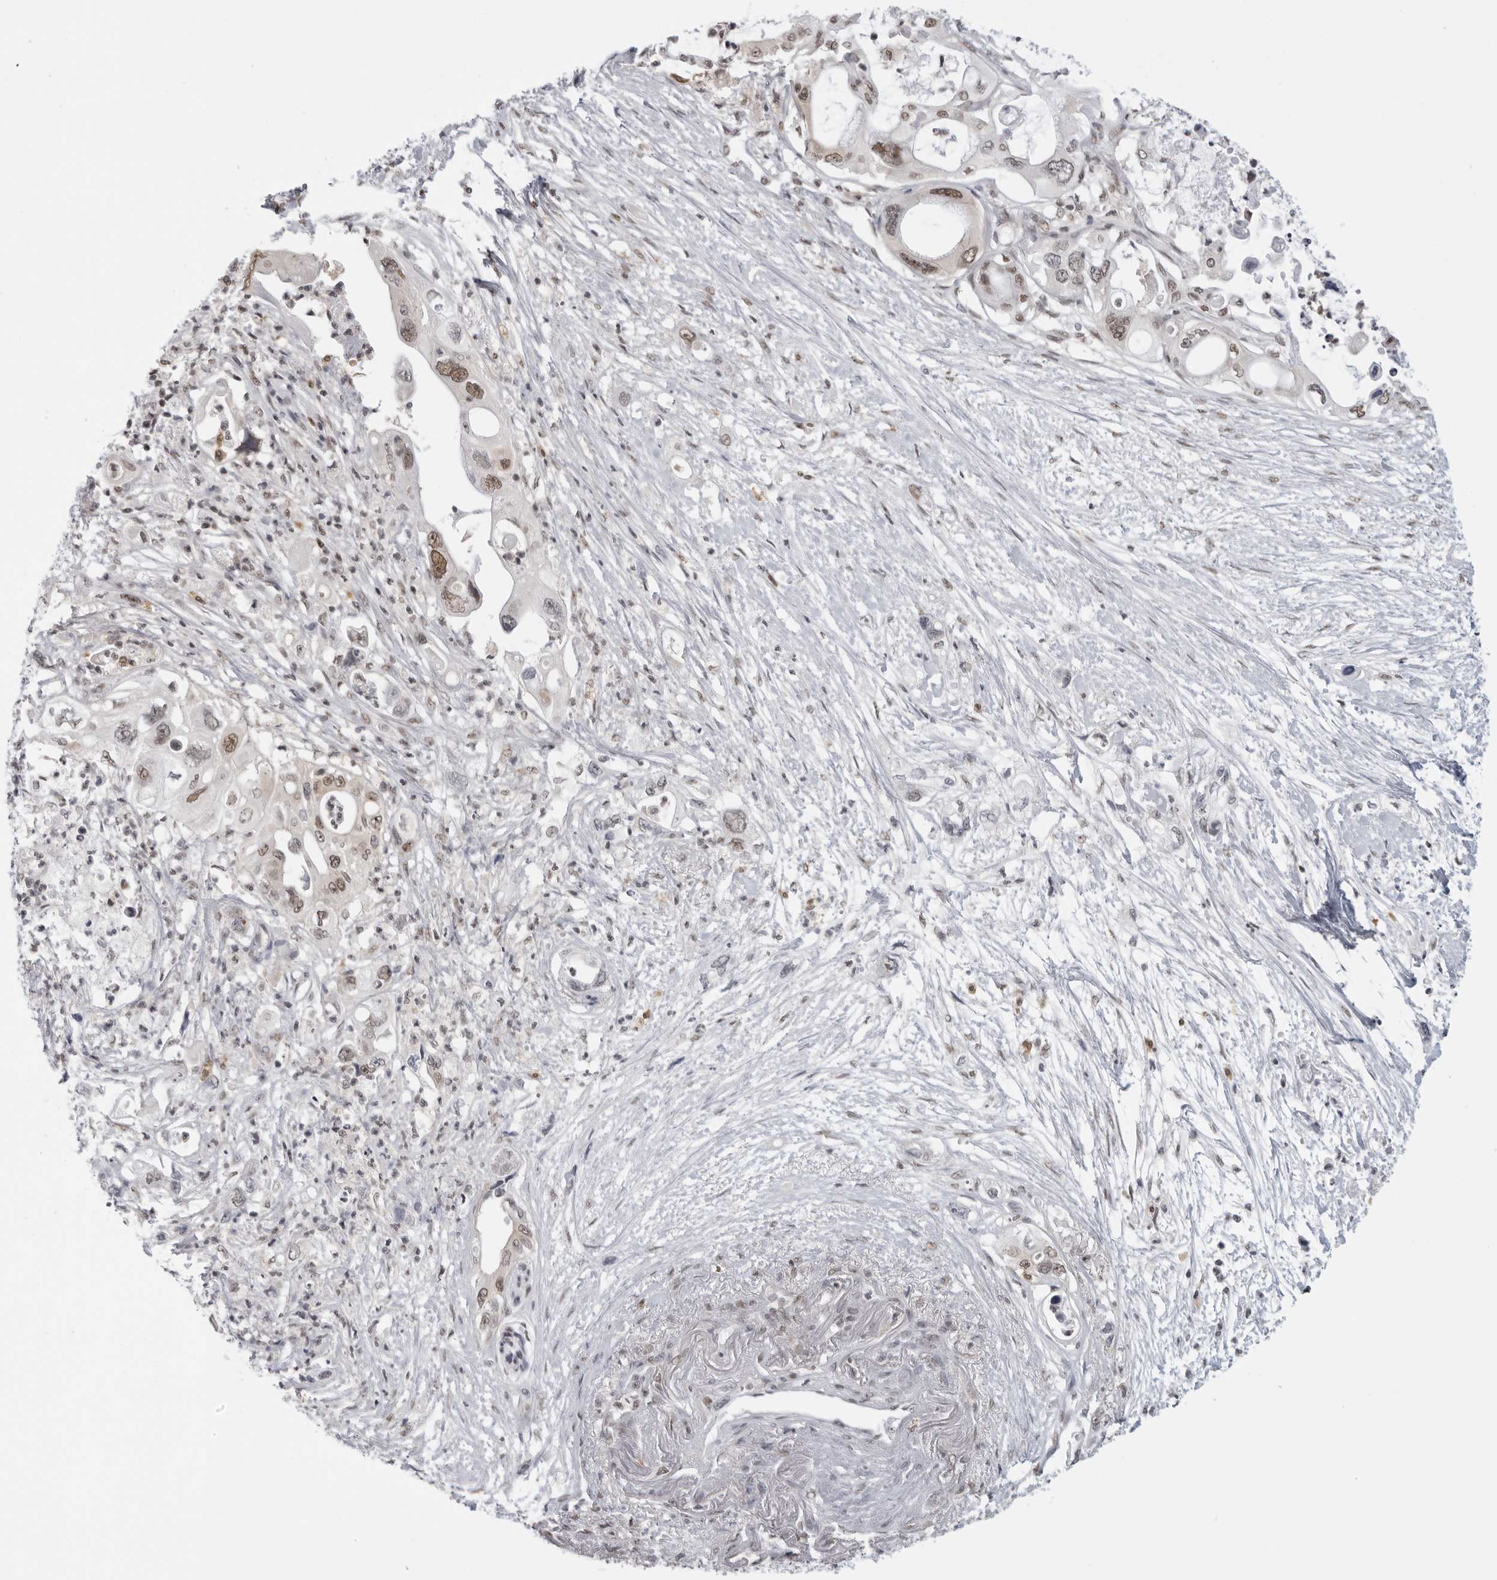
{"staining": {"intensity": "moderate", "quantity": "25%-75%", "location": "nuclear"}, "tissue": "pancreatic cancer", "cell_type": "Tumor cells", "image_type": "cancer", "snomed": [{"axis": "morphology", "description": "Adenocarcinoma, NOS"}, {"axis": "topography", "description": "Pancreas"}], "caption": "Immunohistochemistry (IHC) image of pancreatic adenocarcinoma stained for a protein (brown), which shows medium levels of moderate nuclear positivity in about 25%-75% of tumor cells.", "gene": "RPA2", "patient": {"sex": "male", "age": 66}}